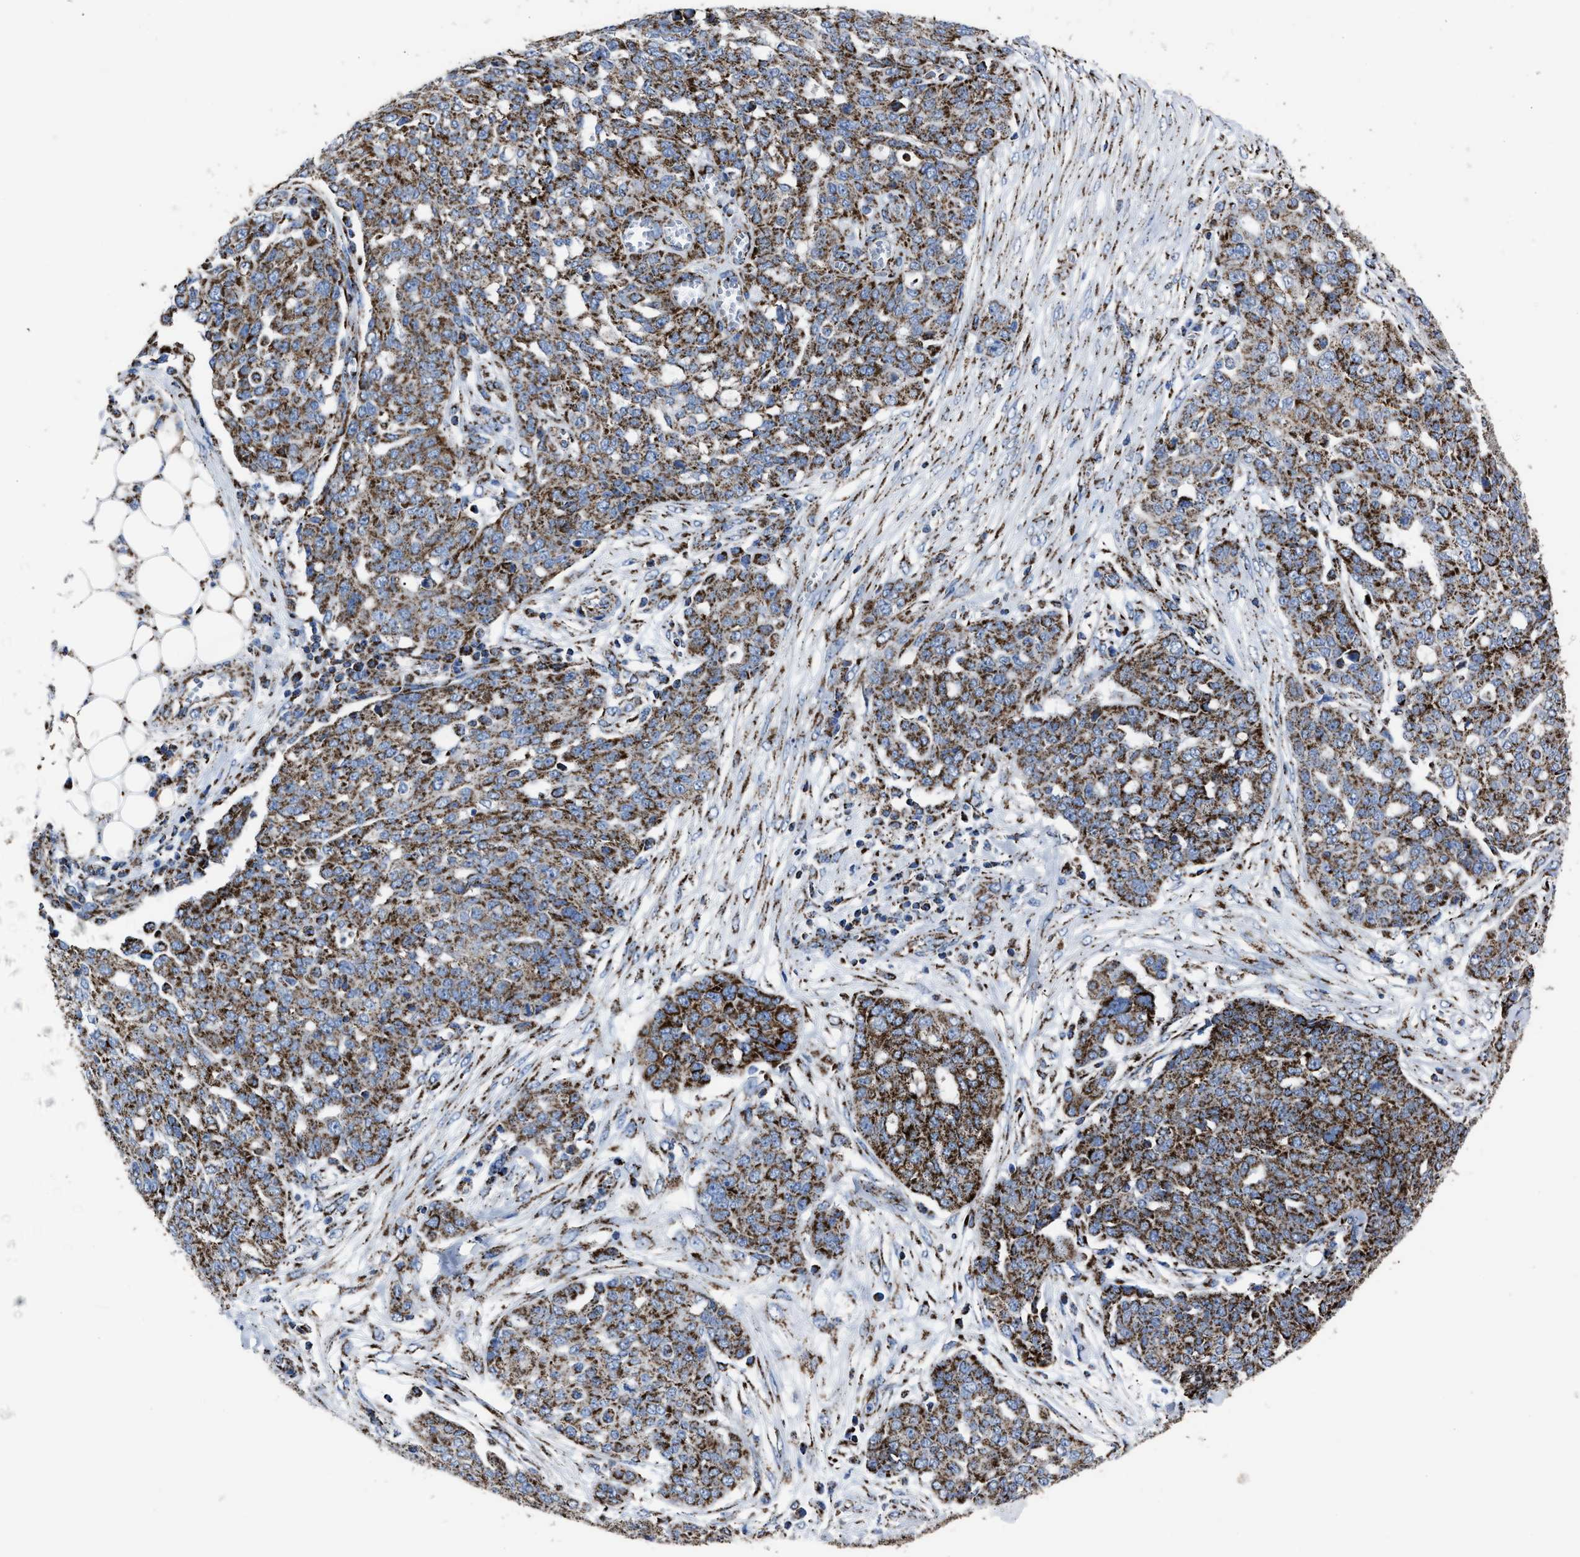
{"staining": {"intensity": "strong", "quantity": ">75%", "location": "cytoplasmic/membranous"}, "tissue": "ovarian cancer", "cell_type": "Tumor cells", "image_type": "cancer", "snomed": [{"axis": "morphology", "description": "Cystadenocarcinoma, serous, NOS"}, {"axis": "topography", "description": "Soft tissue"}, {"axis": "topography", "description": "Ovary"}], "caption": "Serous cystadenocarcinoma (ovarian) stained with a protein marker exhibits strong staining in tumor cells.", "gene": "NDUFV3", "patient": {"sex": "female", "age": 57}}